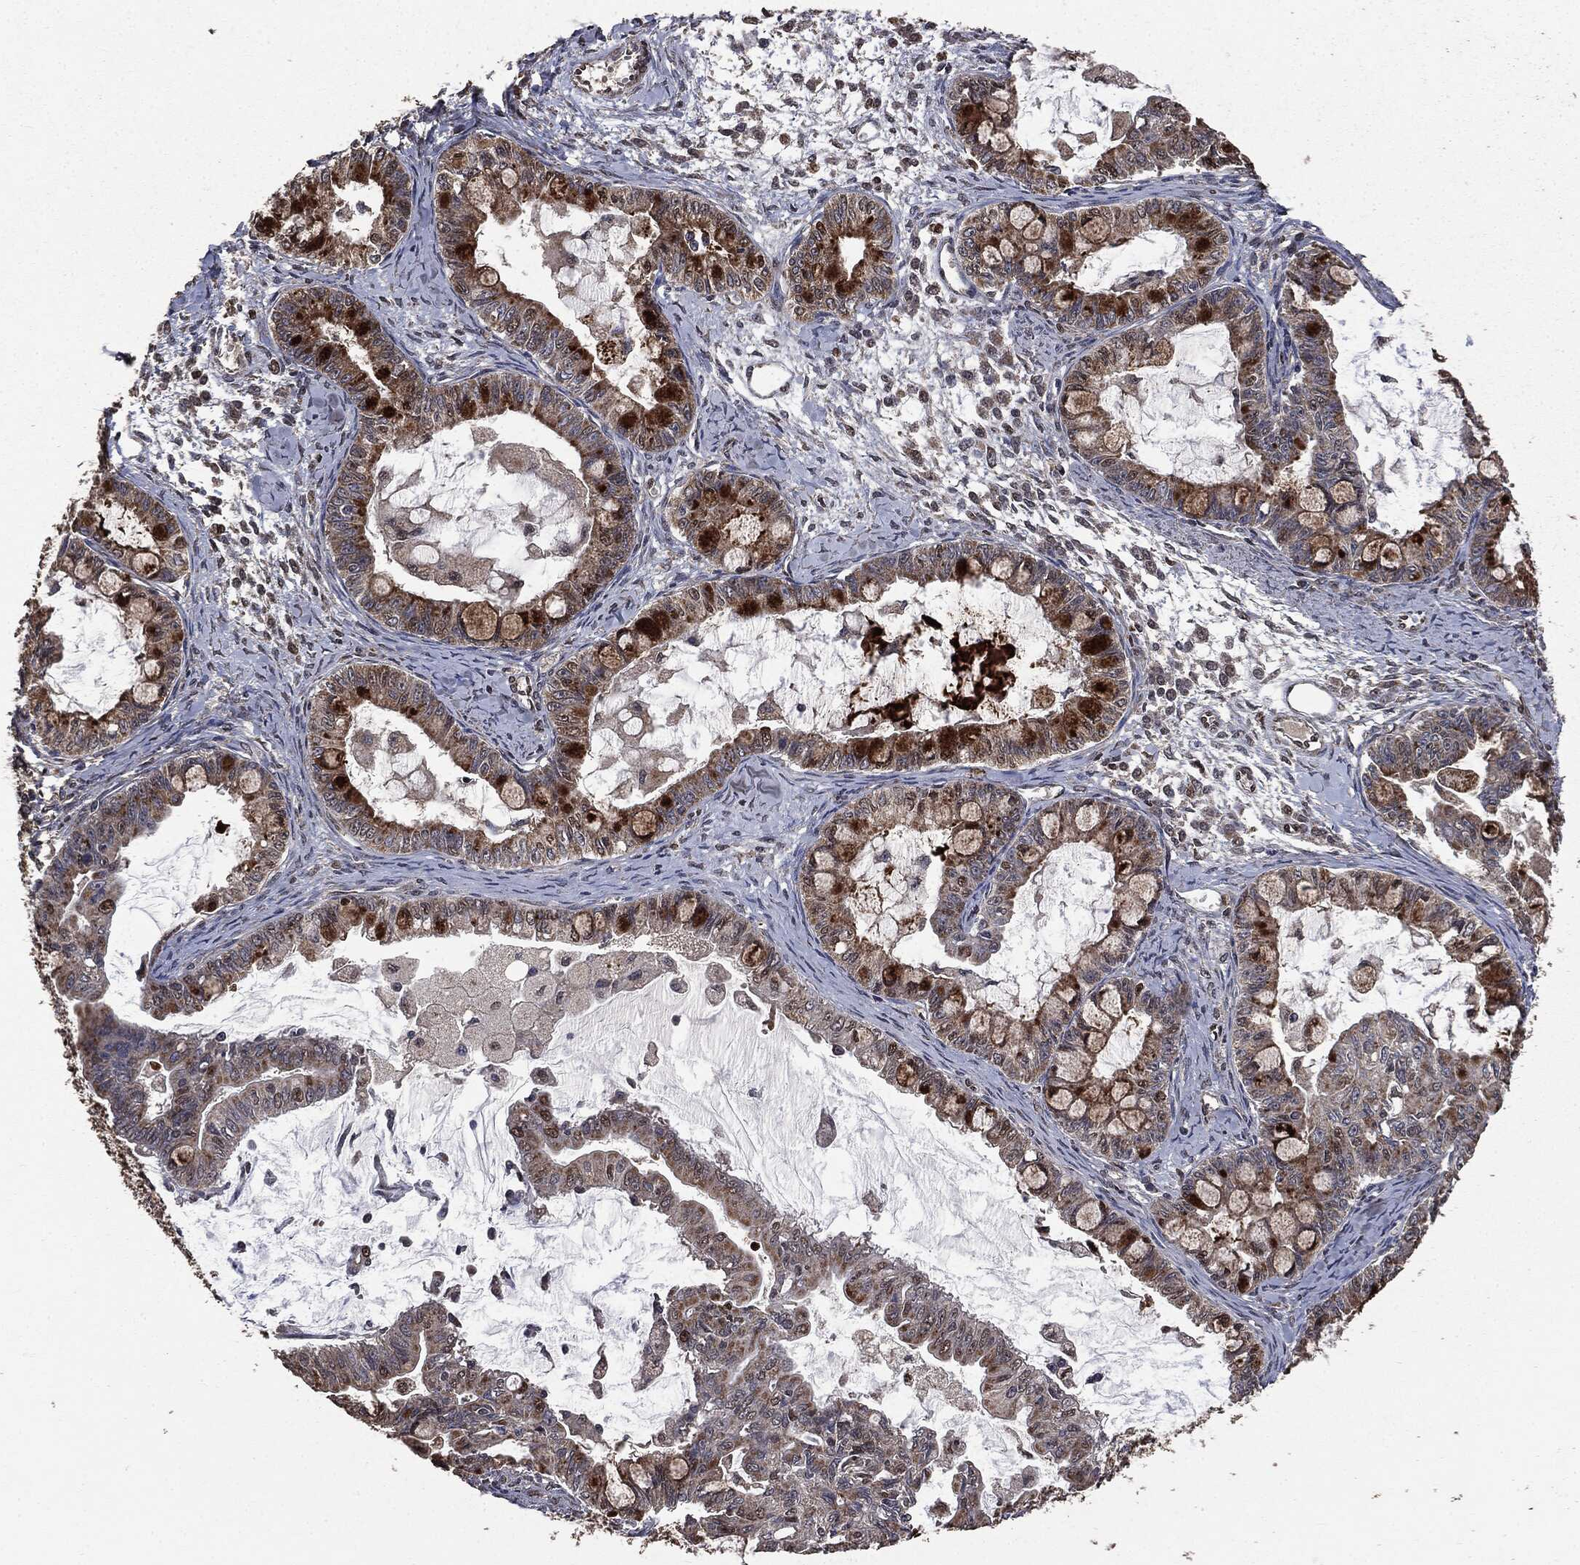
{"staining": {"intensity": "moderate", "quantity": "25%-75%", "location": "cytoplasmic/membranous"}, "tissue": "ovarian cancer", "cell_type": "Tumor cells", "image_type": "cancer", "snomed": [{"axis": "morphology", "description": "Cystadenocarcinoma, mucinous, NOS"}, {"axis": "topography", "description": "Ovary"}], "caption": "High-magnification brightfield microscopy of mucinous cystadenocarcinoma (ovarian) stained with DAB (brown) and counterstained with hematoxylin (blue). tumor cells exhibit moderate cytoplasmic/membranous staining is present in approximately25%-75% of cells.", "gene": "PPP6R2", "patient": {"sex": "female", "age": 63}}